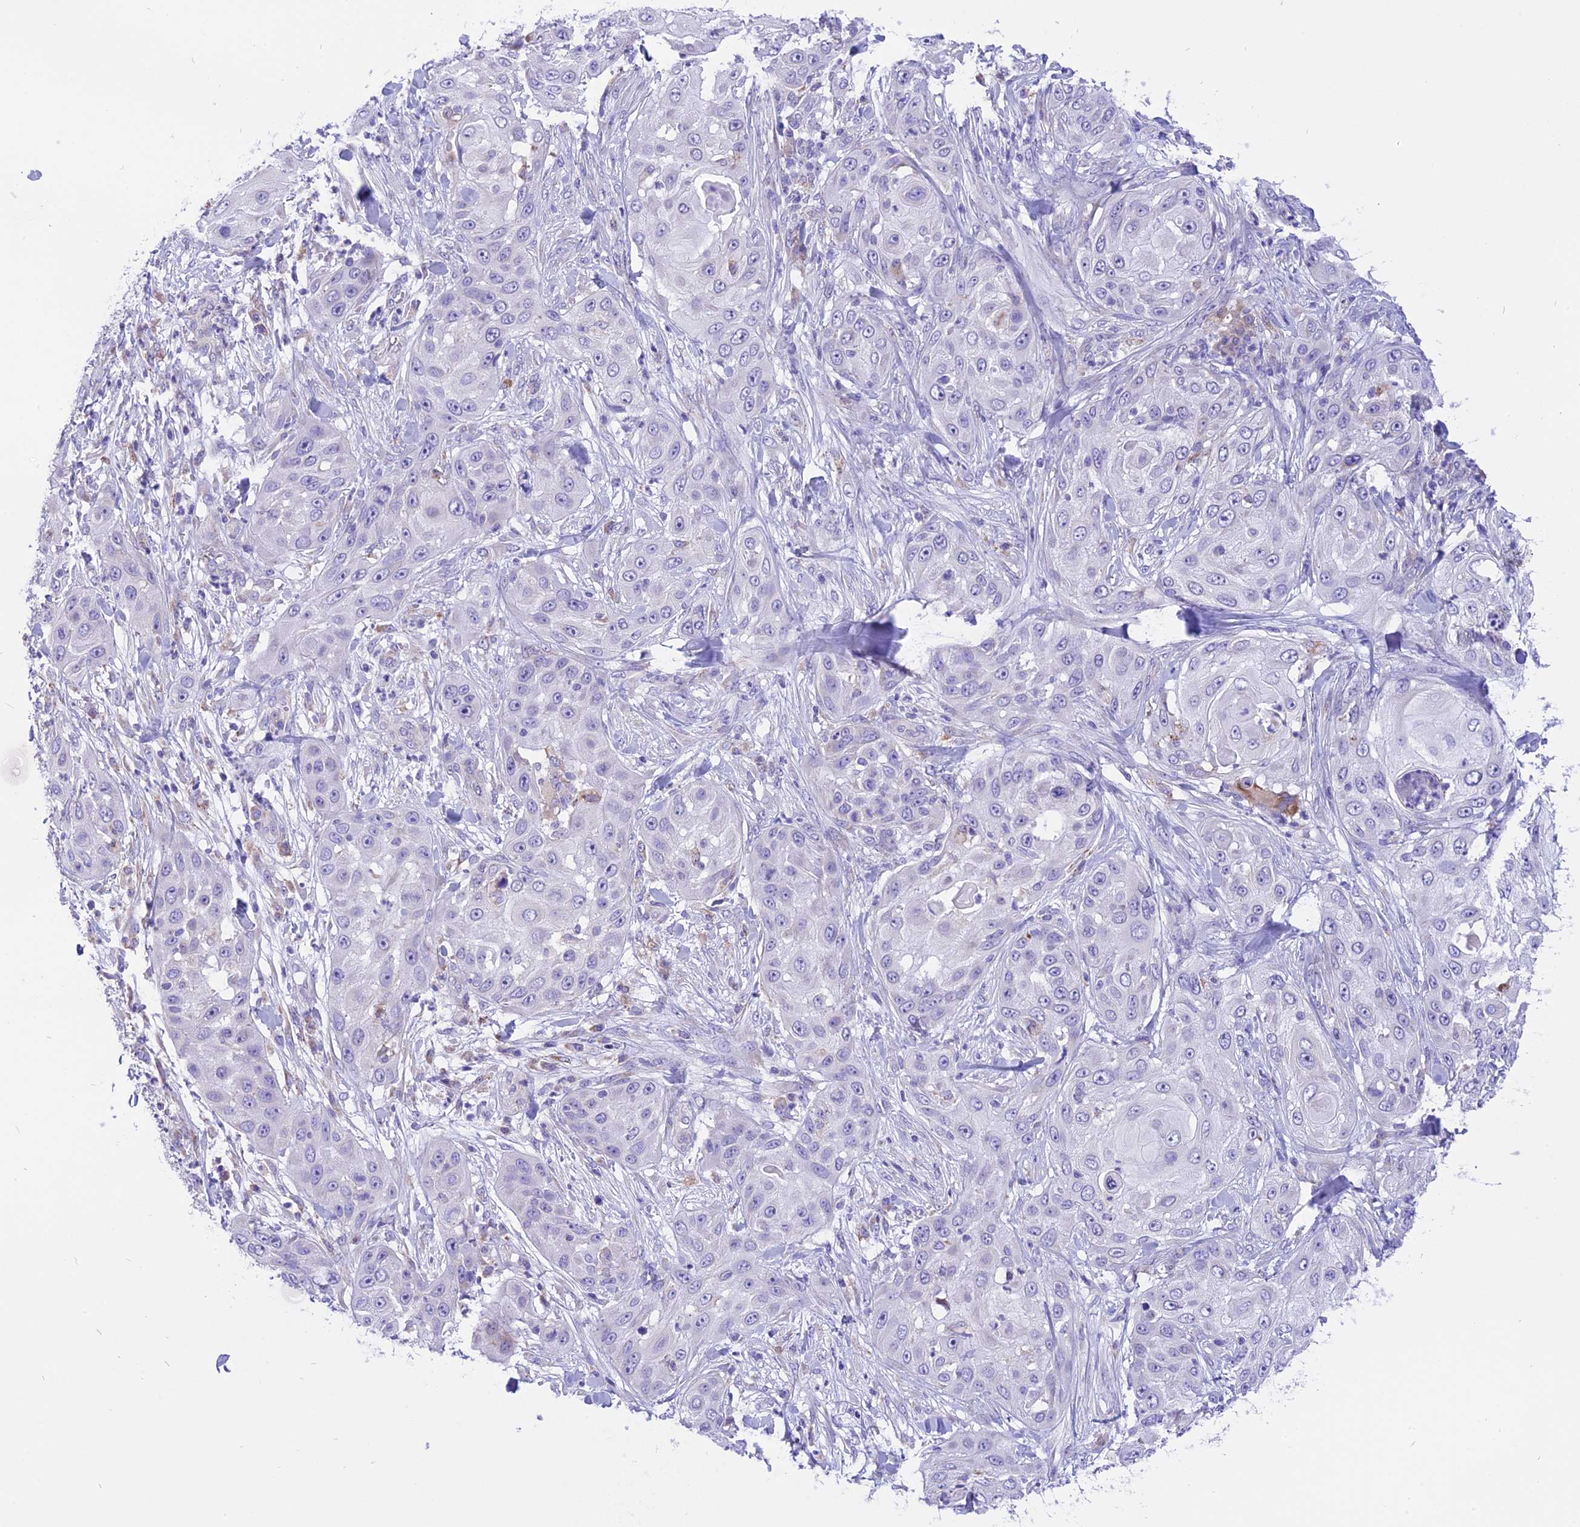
{"staining": {"intensity": "negative", "quantity": "none", "location": "none"}, "tissue": "skin cancer", "cell_type": "Tumor cells", "image_type": "cancer", "snomed": [{"axis": "morphology", "description": "Squamous cell carcinoma, NOS"}, {"axis": "topography", "description": "Skin"}], "caption": "The image demonstrates no significant positivity in tumor cells of skin cancer (squamous cell carcinoma). Brightfield microscopy of immunohistochemistry (IHC) stained with DAB (brown) and hematoxylin (blue), captured at high magnification.", "gene": "ARMCX6", "patient": {"sex": "female", "age": 44}}